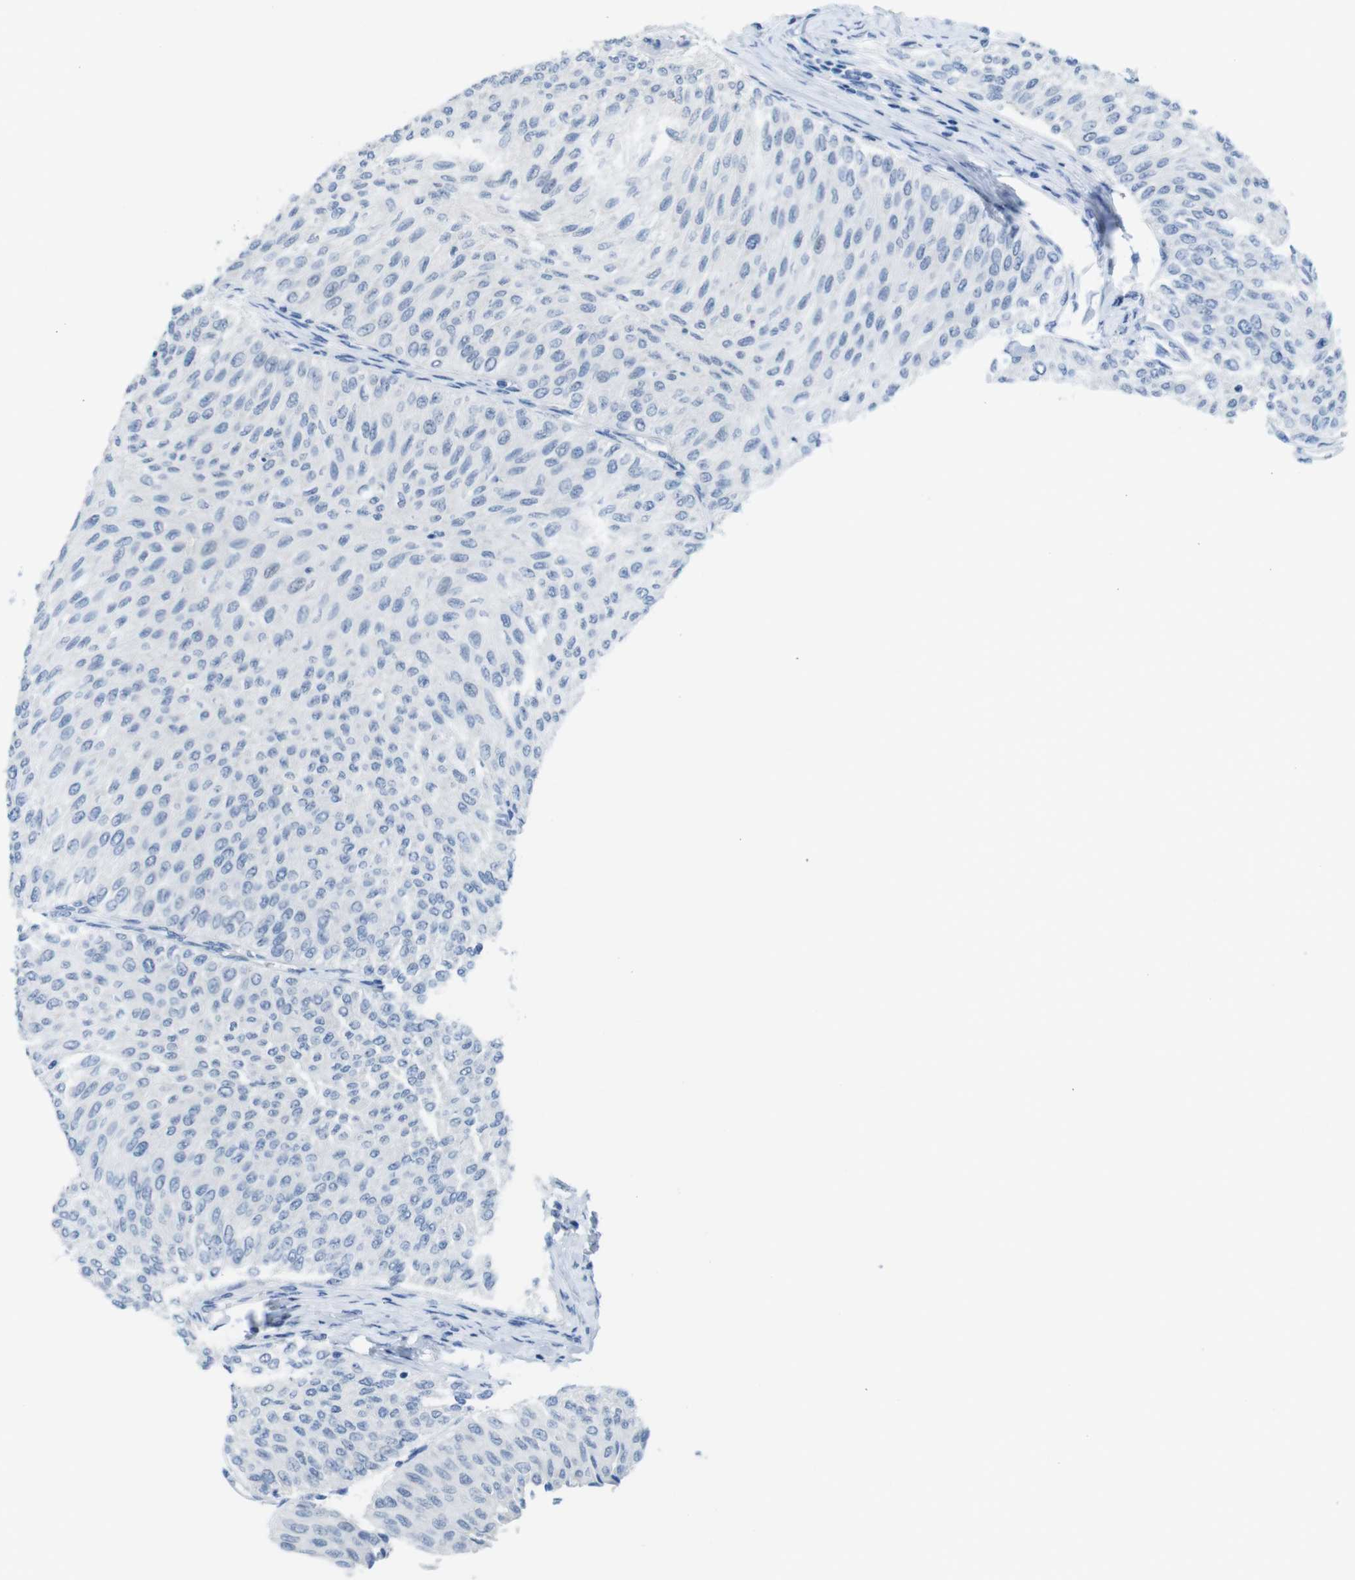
{"staining": {"intensity": "negative", "quantity": "none", "location": "none"}, "tissue": "urothelial cancer", "cell_type": "Tumor cells", "image_type": "cancer", "snomed": [{"axis": "morphology", "description": "Urothelial carcinoma, Low grade"}, {"axis": "topography", "description": "Urinary bladder"}], "caption": "Protein analysis of urothelial cancer shows no significant staining in tumor cells.", "gene": "OPN1SW", "patient": {"sex": "male", "age": 78}}